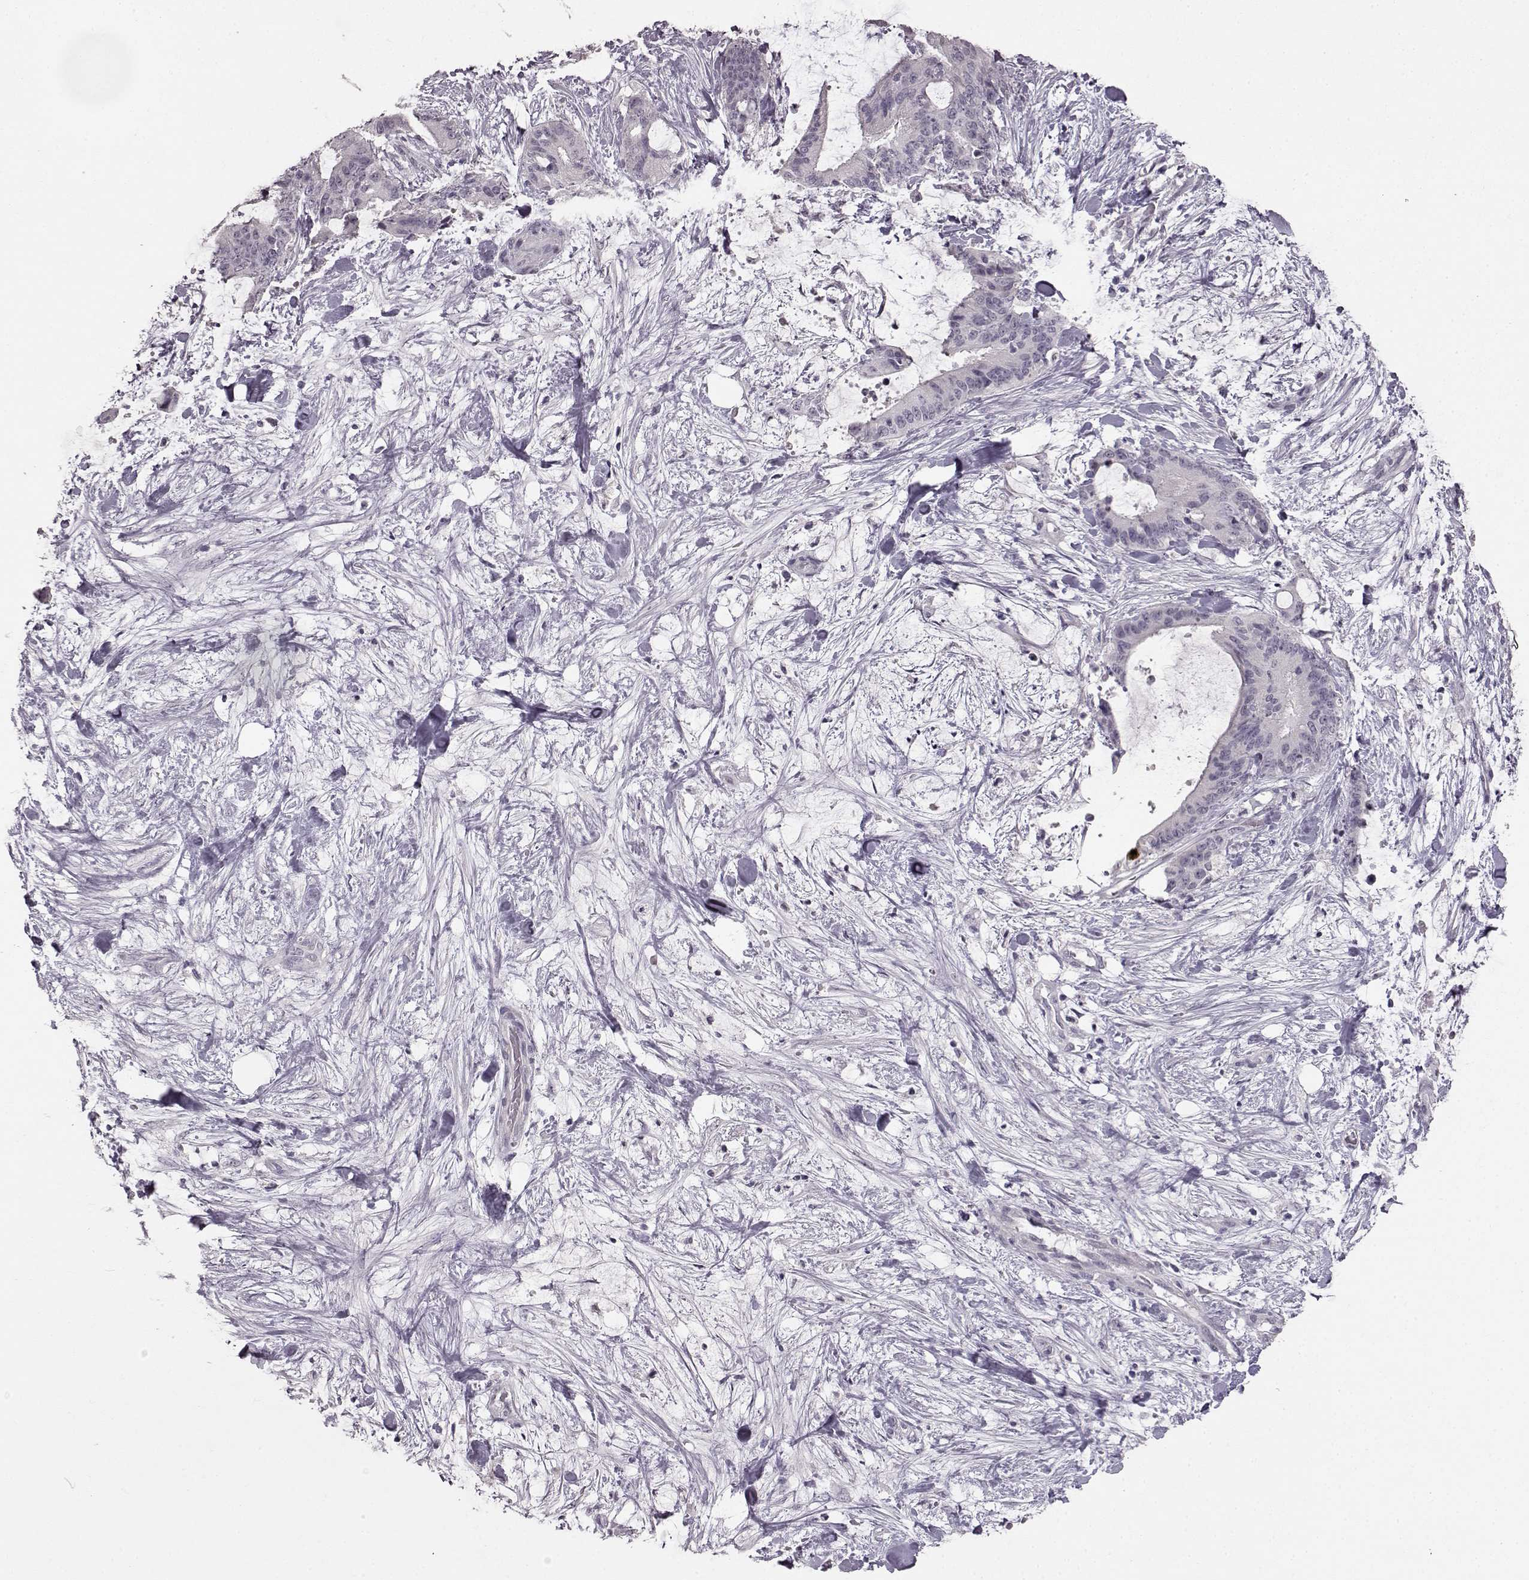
{"staining": {"intensity": "negative", "quantity": "none", "location": "none"}, "tissue": "liver cancer", "cell_type": "Tumor cells", "image_type": "cancer", "snomed": [{"axis": "morphology", "description": "Cholangiocarcinoma"}, {"axis": "topography", "description": "Liver"}], "caption": "A high-resolution image shows immunohistochemistry staining of liver cancer (cholangiocarcinoma), which shows no significant positivity in tumor cells. Nuclei are stained in blue.", "gene": "LHB", "patient": {"sex": "female", "age": 73}}